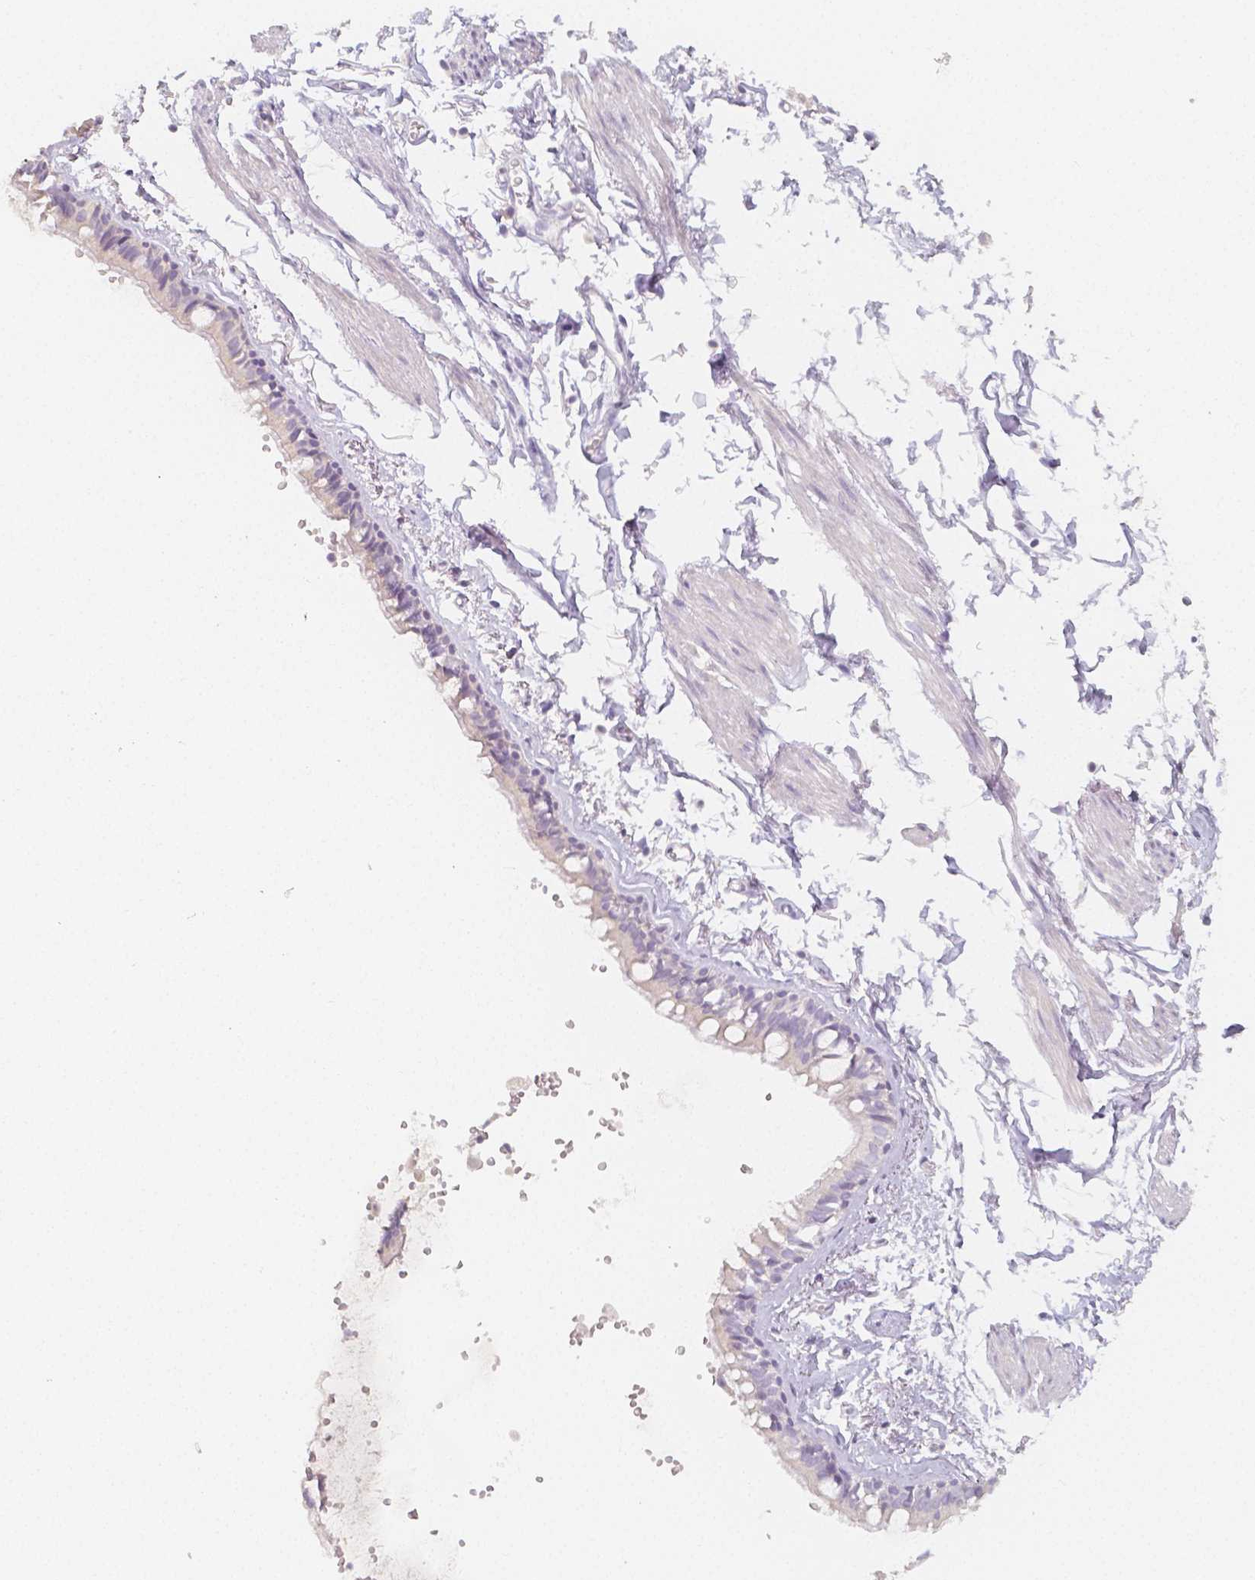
{"staining": {"intensity": "negative", "quantity": "none", "location": "none"}, "tissue": "bronchus", "cell_type": "Respiratory epithelial cells", "image_type": "normal", "snomed": [{"axis": "morphology", "description": "Normal tissue, NOS"}, {"axis": "topography", "description": "Bronchus"}], "caption": "Respiratory epithelial cells show no significant expression in normal bronchus. (Brightfield microscopy of DAB IHC at high magnification).", "gene": "BATF", "patient": {"sex": "female", "age": 59}}